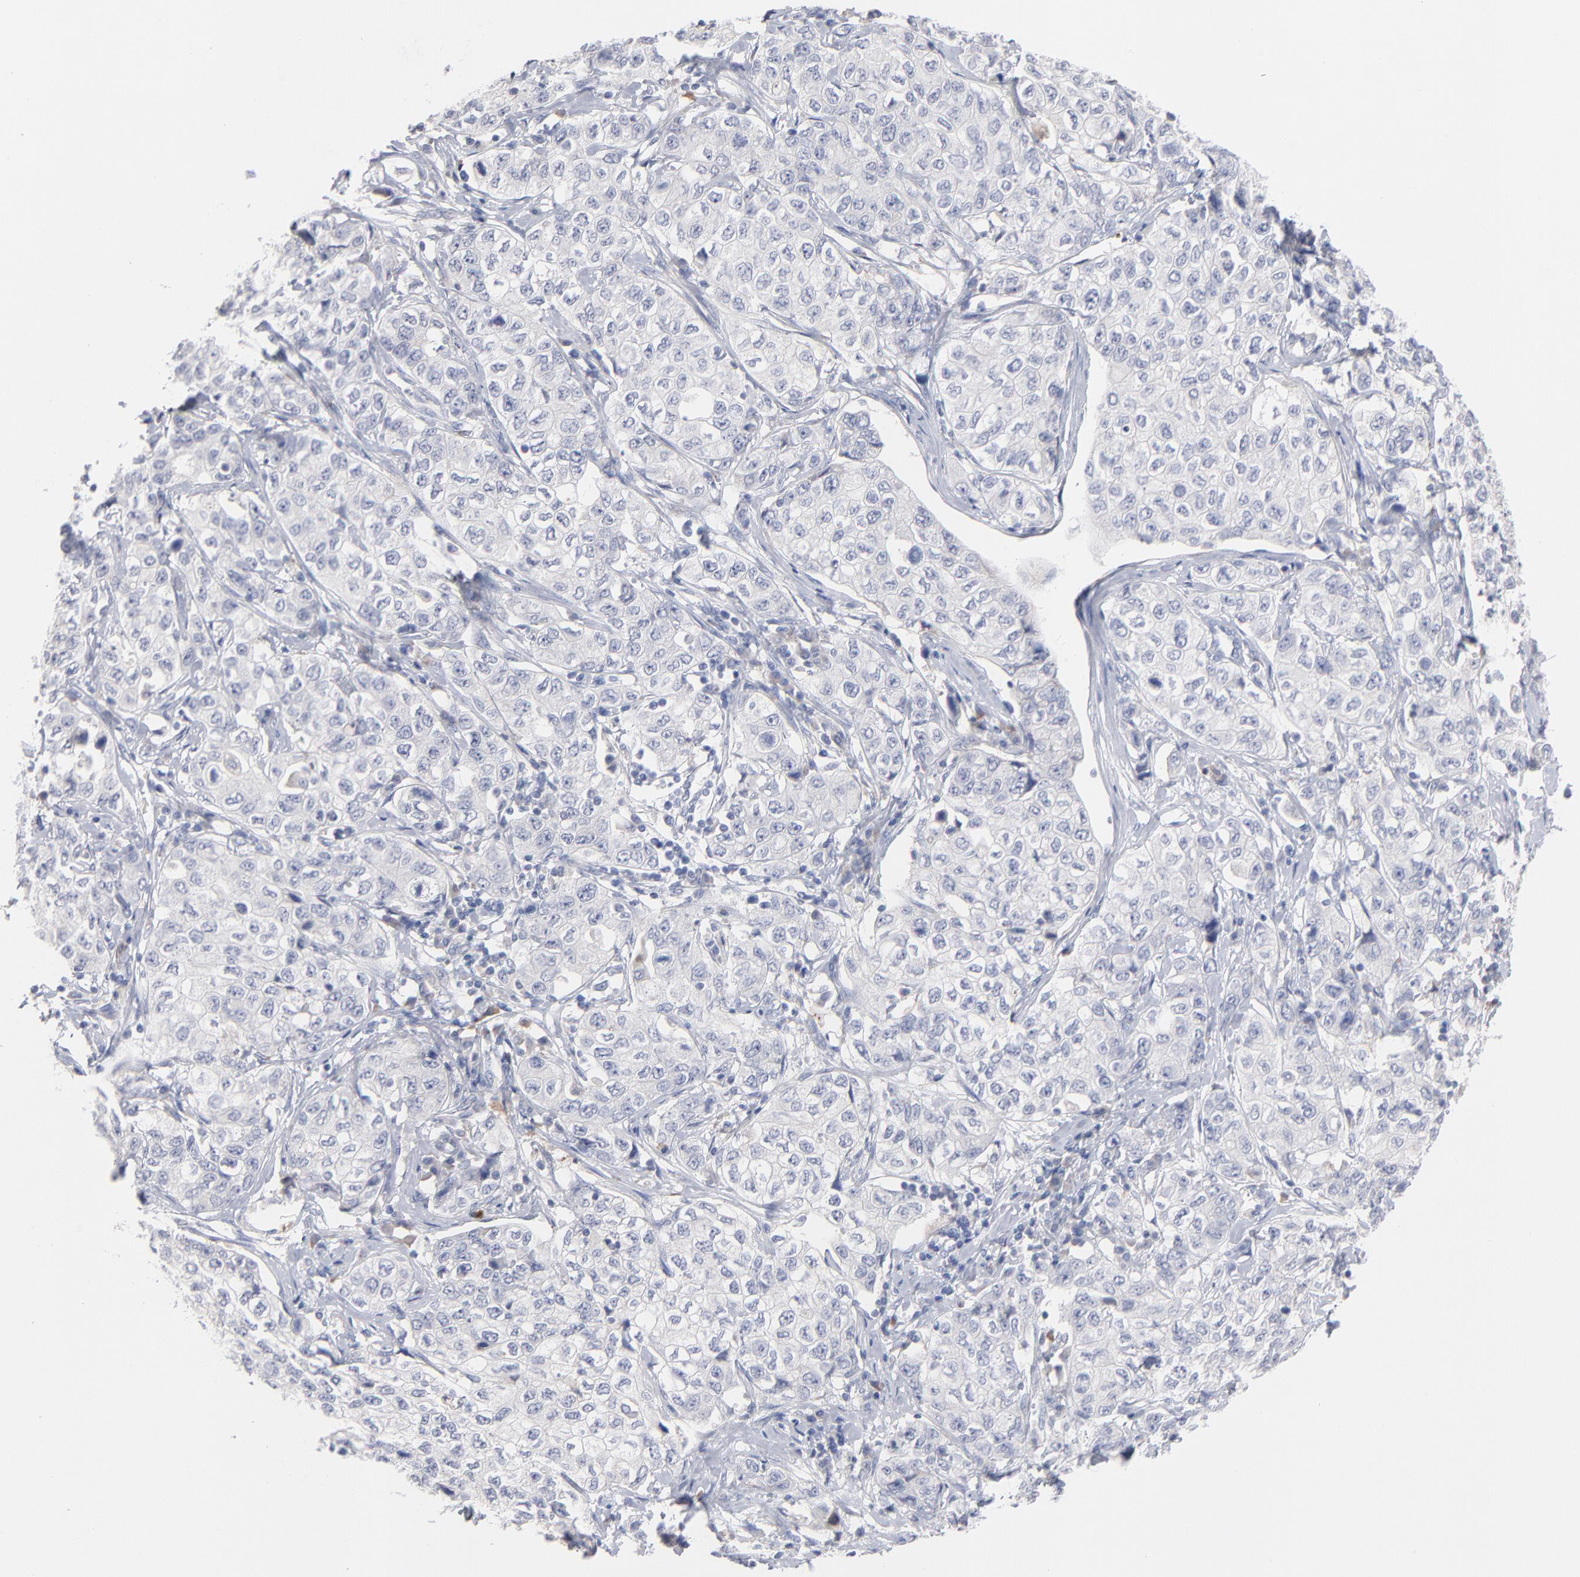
{"staining": {"intensity": "negative", "quantity": "none", "location": "none"}, "tissue": "stomach cancer", "cell_type": "Tumor cells", "image_type": "cancer", "snomed": [{"axis": "morphology", "description": "Adenocarcinoma, NOS"}, {"axis": "topography", "description": "Stomach"}], "caption": "DAB (3,3'-diaminobenzidine) immunohistochemical staining of adenocarcinoma (stomach) demonstrates no significant staining in tumor cells.", "gene": "F12", "patient": {"sex": "male", "age": 48}}